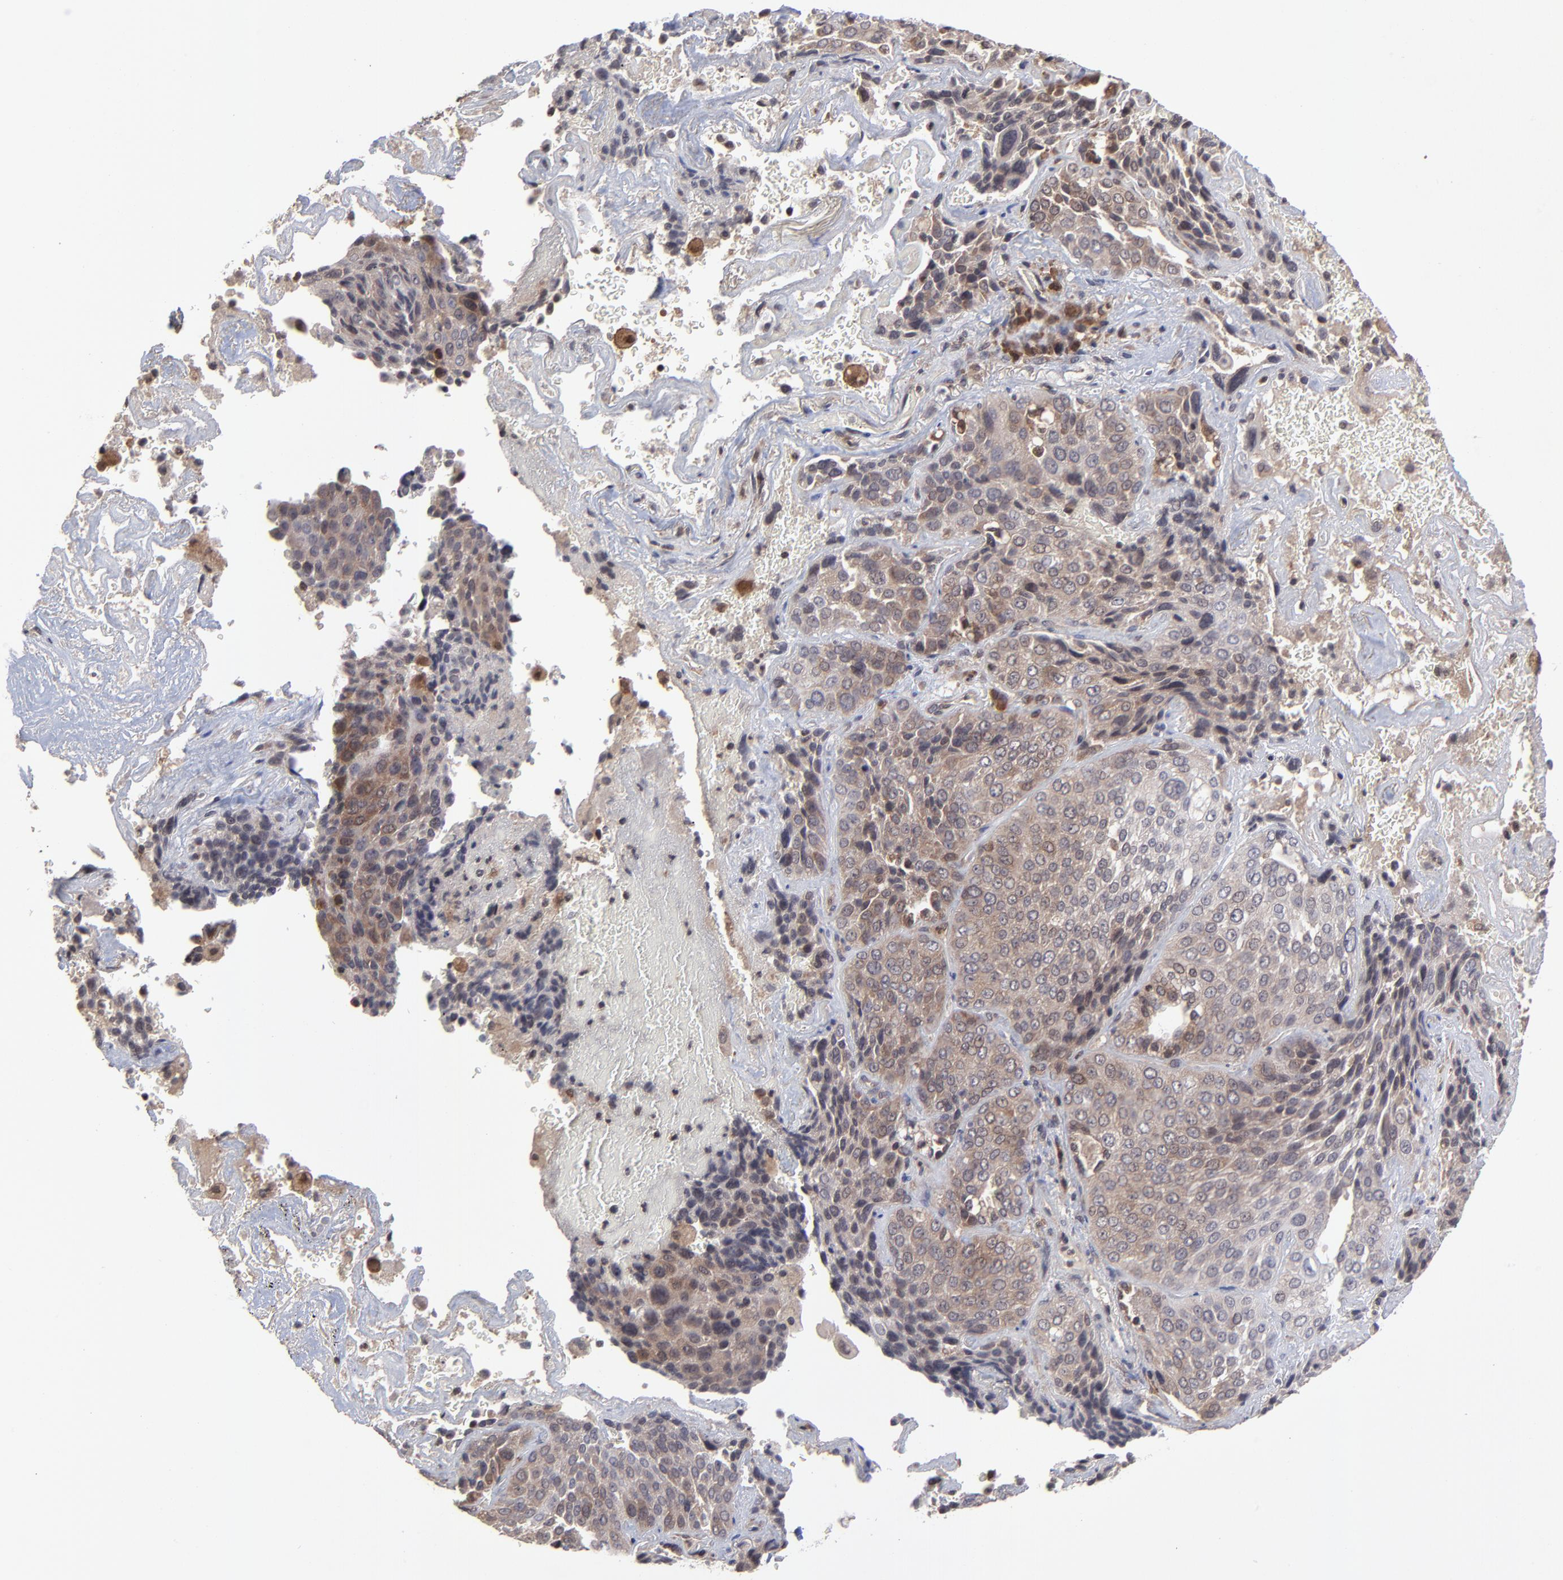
{"staining": {"intensity": "weak", "quantity": "25%-75%", "location": "cytoplasmic/membranous"}, "tissue": "lung cancer", "cell_type": "Tumor cells", "image_type": "cancer", "snomed": [{"axis": "morphology", "description": "Squamous cell carcinoma, NOS"}, {"axis": "topography", "description": "Lung"}], "caption": "Squamous cell carcinoma (lung) stained with a protein marker displays weak staining in tumor cells.", "gene": "UBE2L6", "patient": {"sex": "male", "age": 54}}